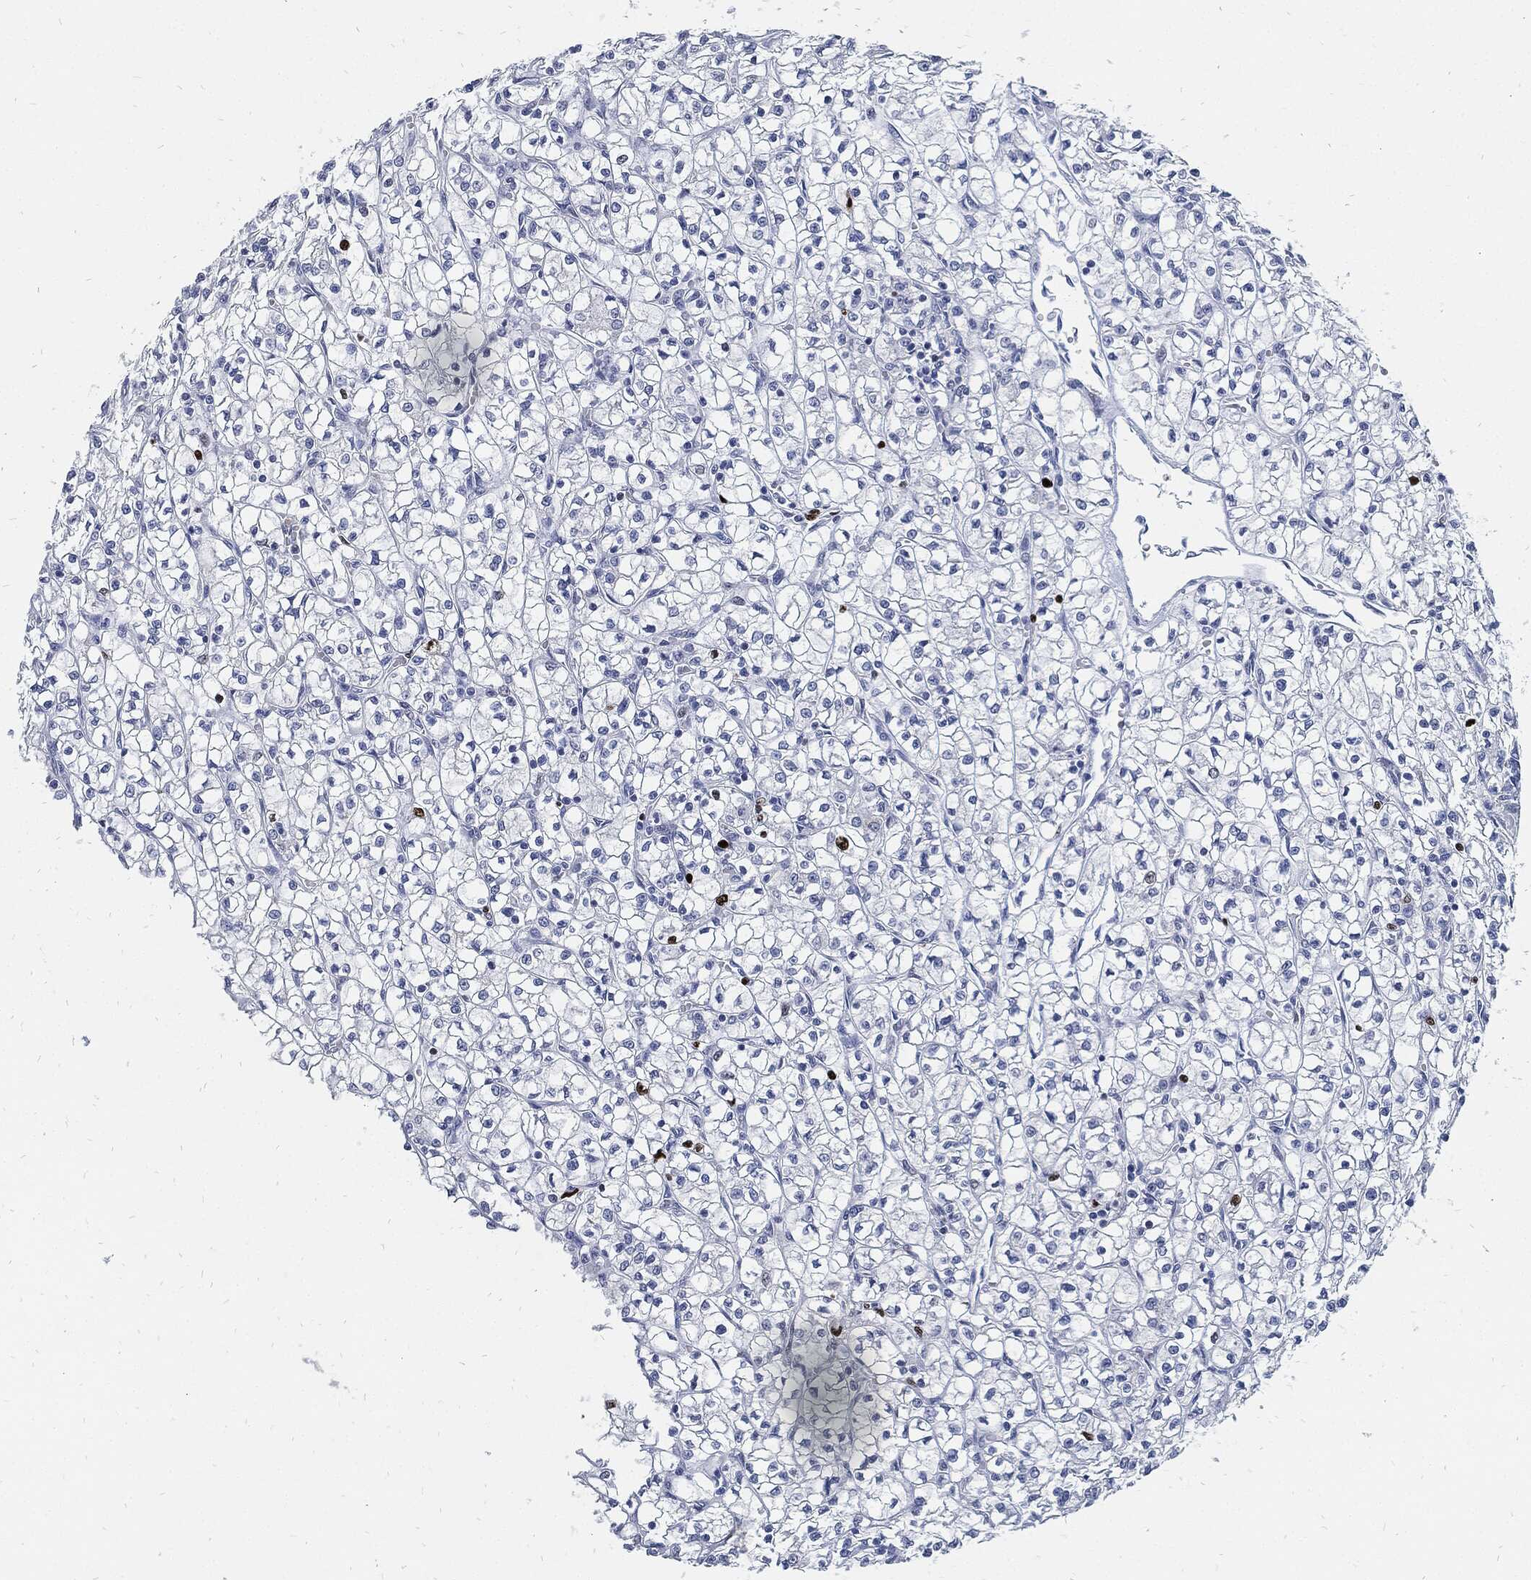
{"staining": {"intensity": "strong", "quantity": "<25%", "location": "nuclear"}, "tissue": "renal cancer", "cell_type": "Tumor cells", "image_type": "cancer", "snomed": [{"axis": "morphology", "description": "Adenocarcinoma, NOS"}, {"axis": "topography", "description": "Kidney"}], "caption": "A brown stain highlights strong nuclear positivity of a protein in adenocarcinoma (renal) tumor cells. Immunohistochemistry (ihc) stains the protein of interest in brown and the nuclei are stained blue.", "gene": "MKI67", "patient": {"sex": "female", "age": 64}}